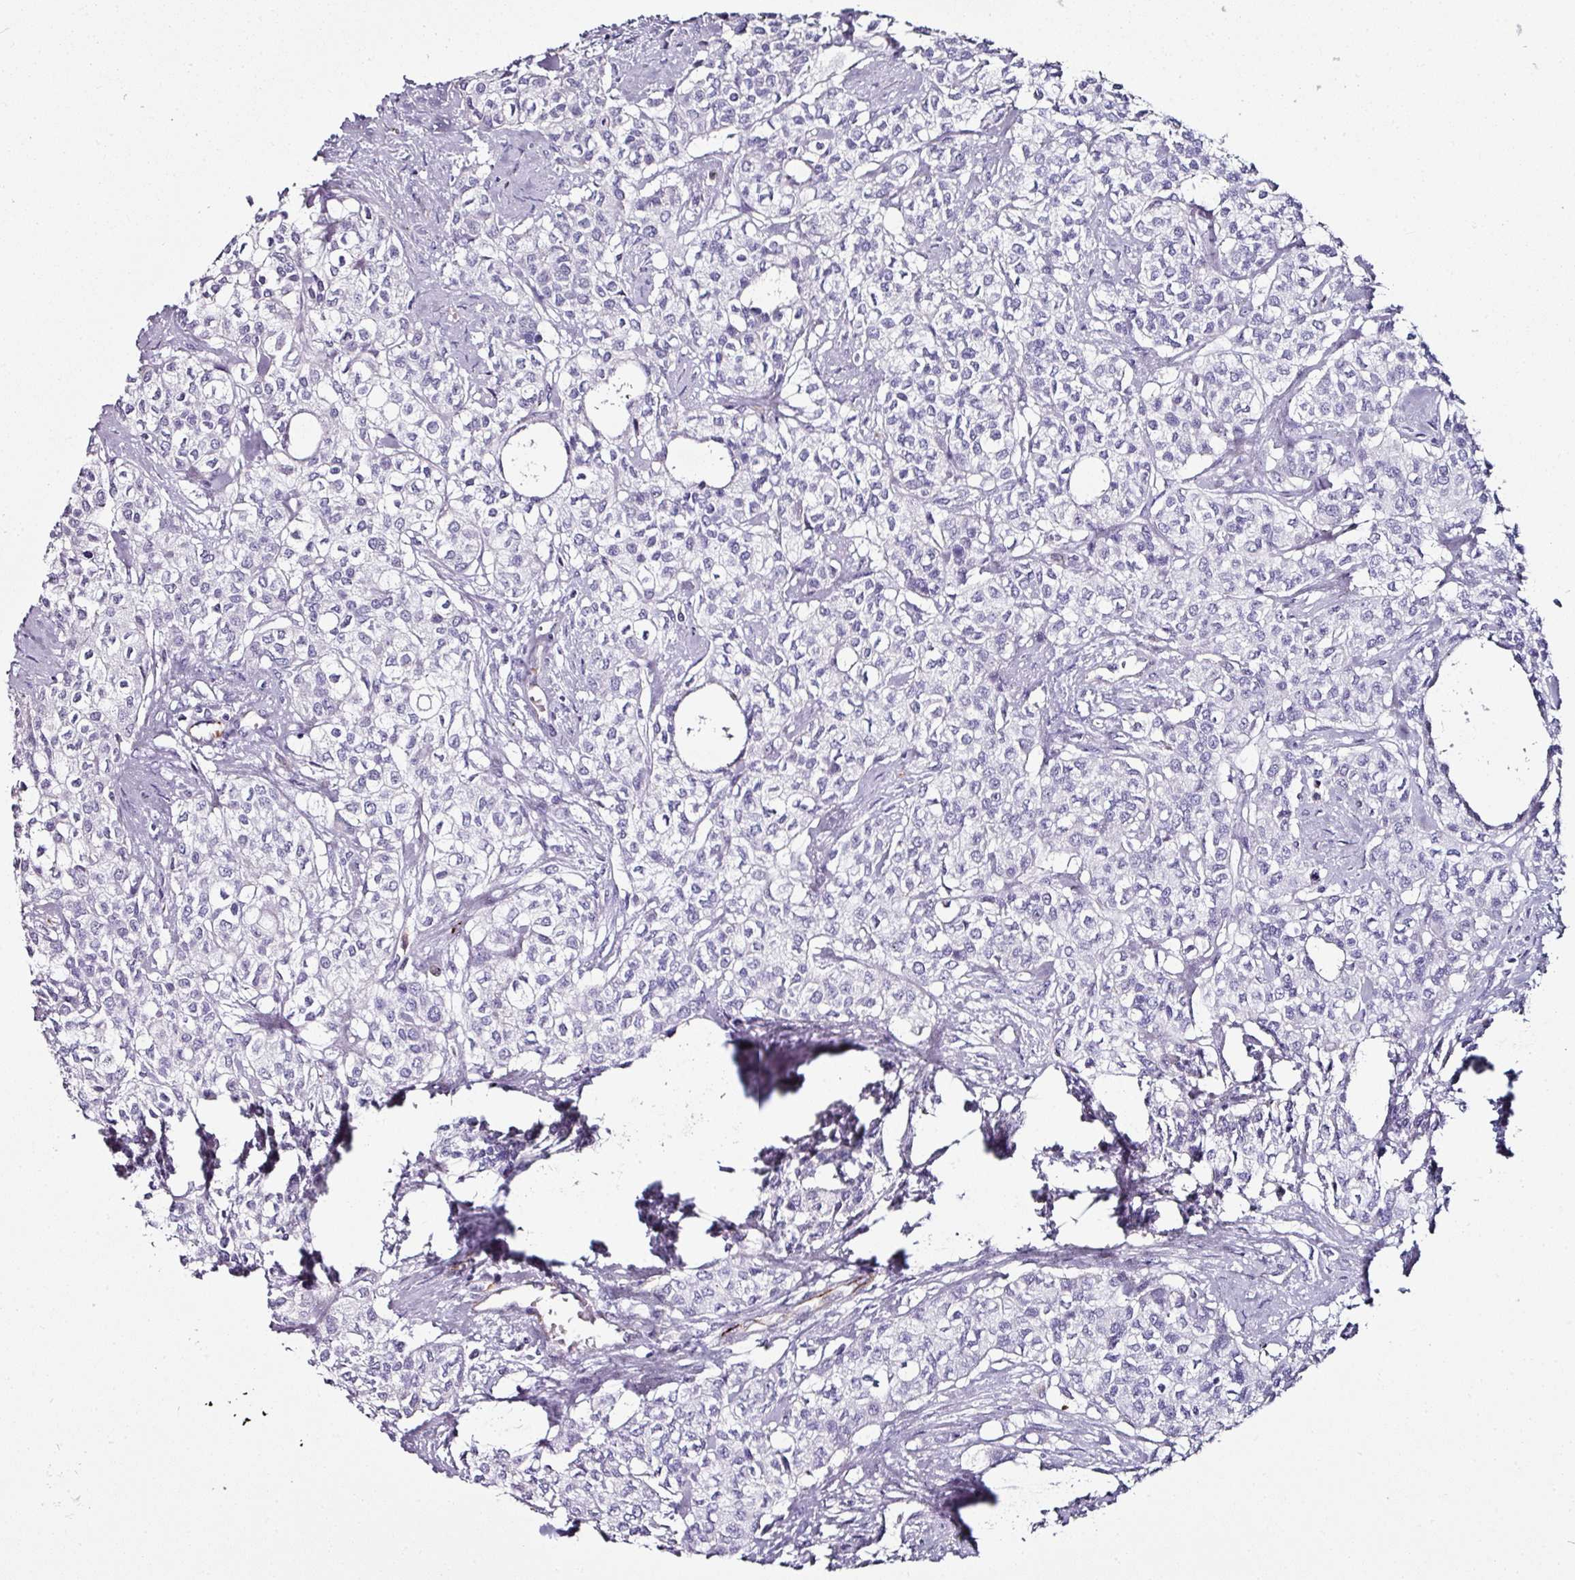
{"staining": {"intensity": "negative", "quantity": "none", "location": "none"}, "tissue": "head and neck cancer", "cell_type": "Tumor cells", "image_type": "cancer", "snomed": [{"axis": "morphology", "description": "Adenocarcinoma, NOS"}, {"axis": "topography", "description": "Head-Neck"}], "caption": "This is a photomicrograph of immunohistochemistry (IHC) staining of head and neck cancer, which shows no staining in tumor cells.", "gene": "TMPRSS9", "patient": {"sex": "male", "age": 81}}